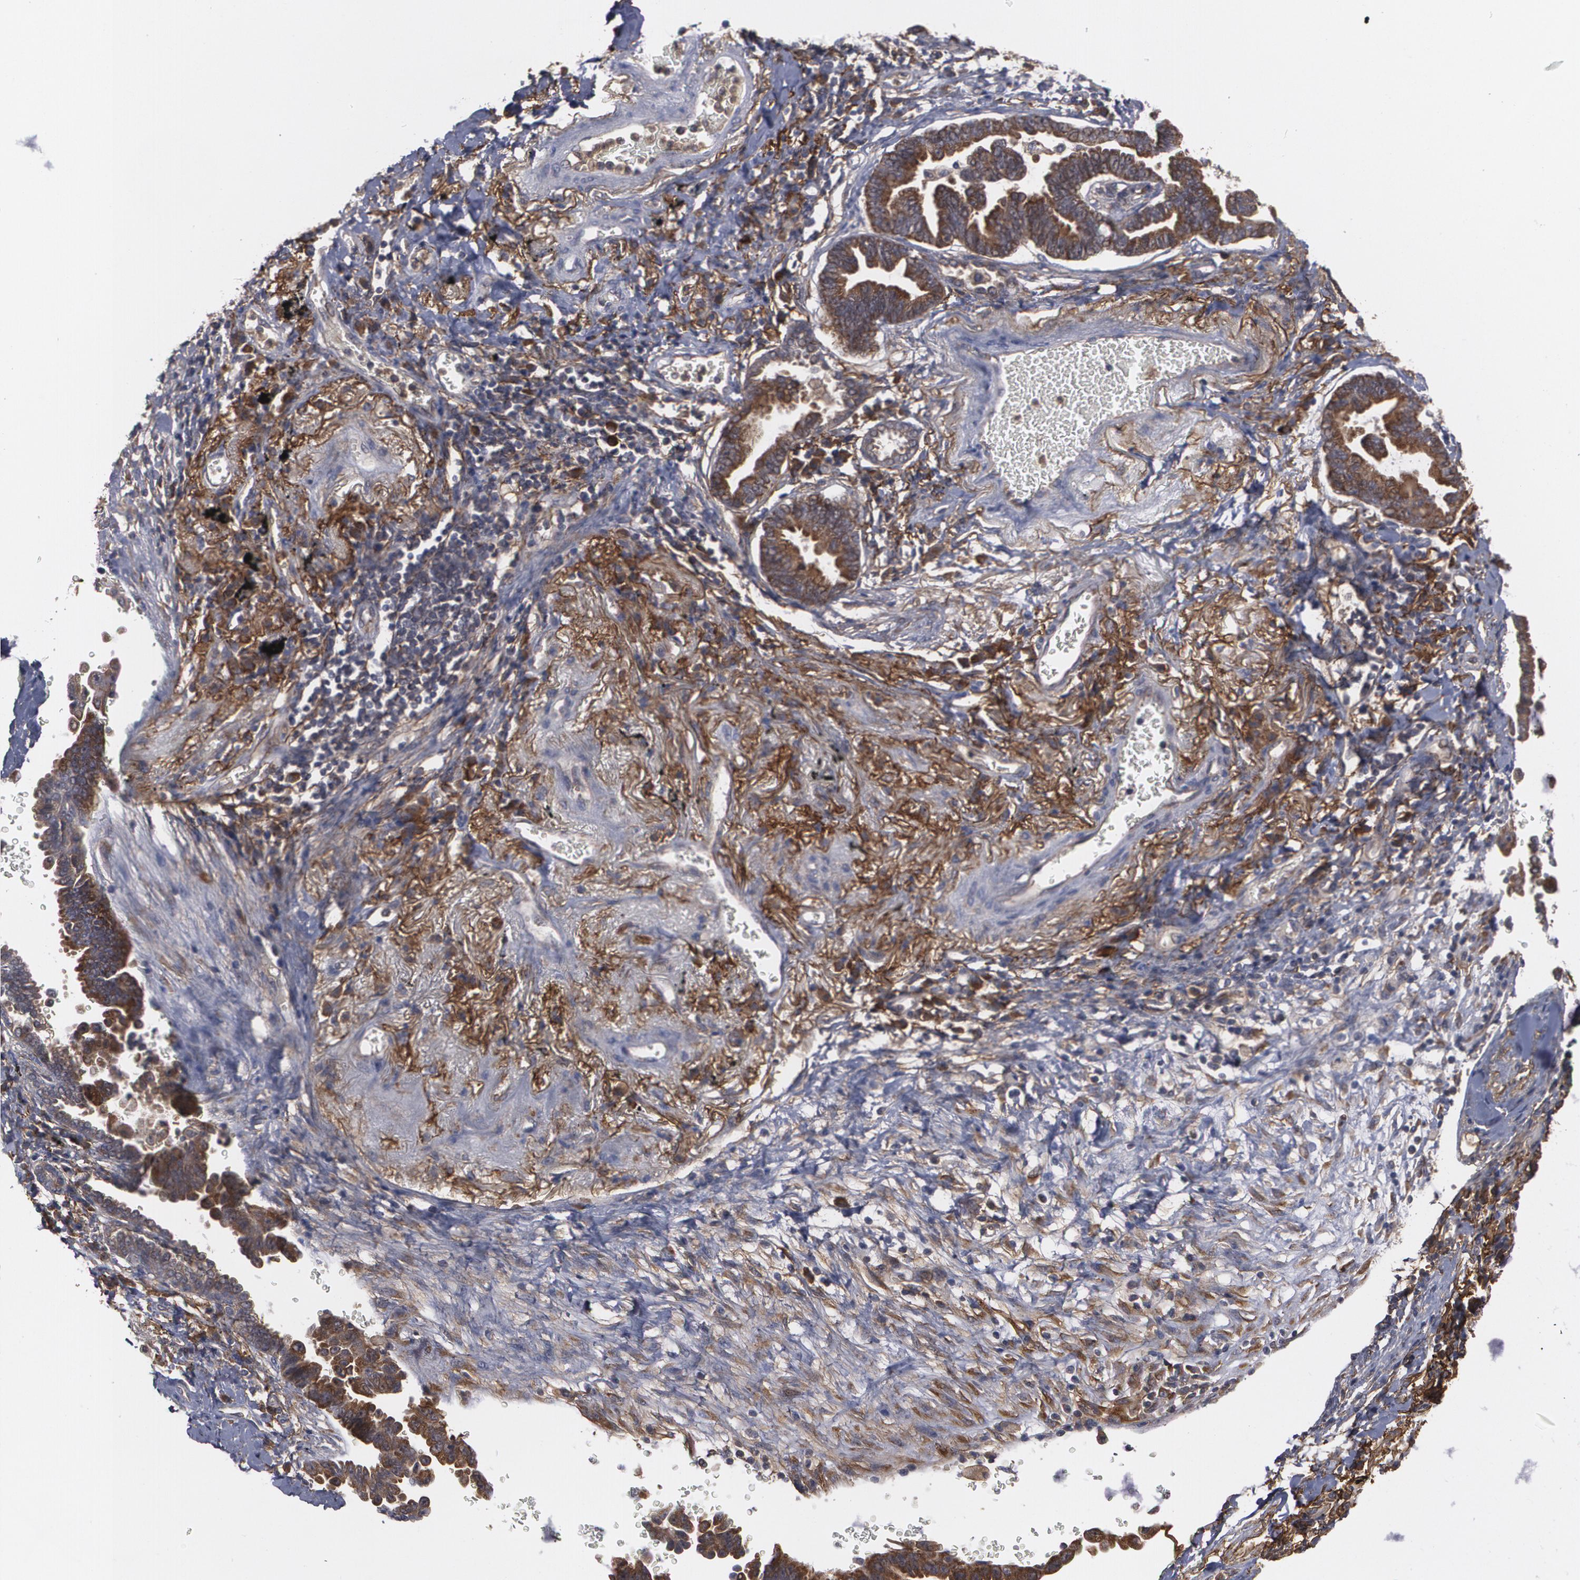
{"staining": {"intensity": "moderate", "quantity": ">75%", "location": "cytoplasmic/membranous"}, "tissue": "lung cancer", "cell_type": "Tumor cells", "image_type": "cancer", "snomed": [{"axis": "morphology", "description": "Adenocarcinoma, NOS"}, {"axis": "topography", "description": "Lung"}], "caption": "Human adenocarcinoma (lung) stained for a protein (brown) shows moderate cytoplasmic/membranous positive expression in about >75% of tumor cells.", "gene": "BMP6", "patient": {"sex": "female", "age": 64}}